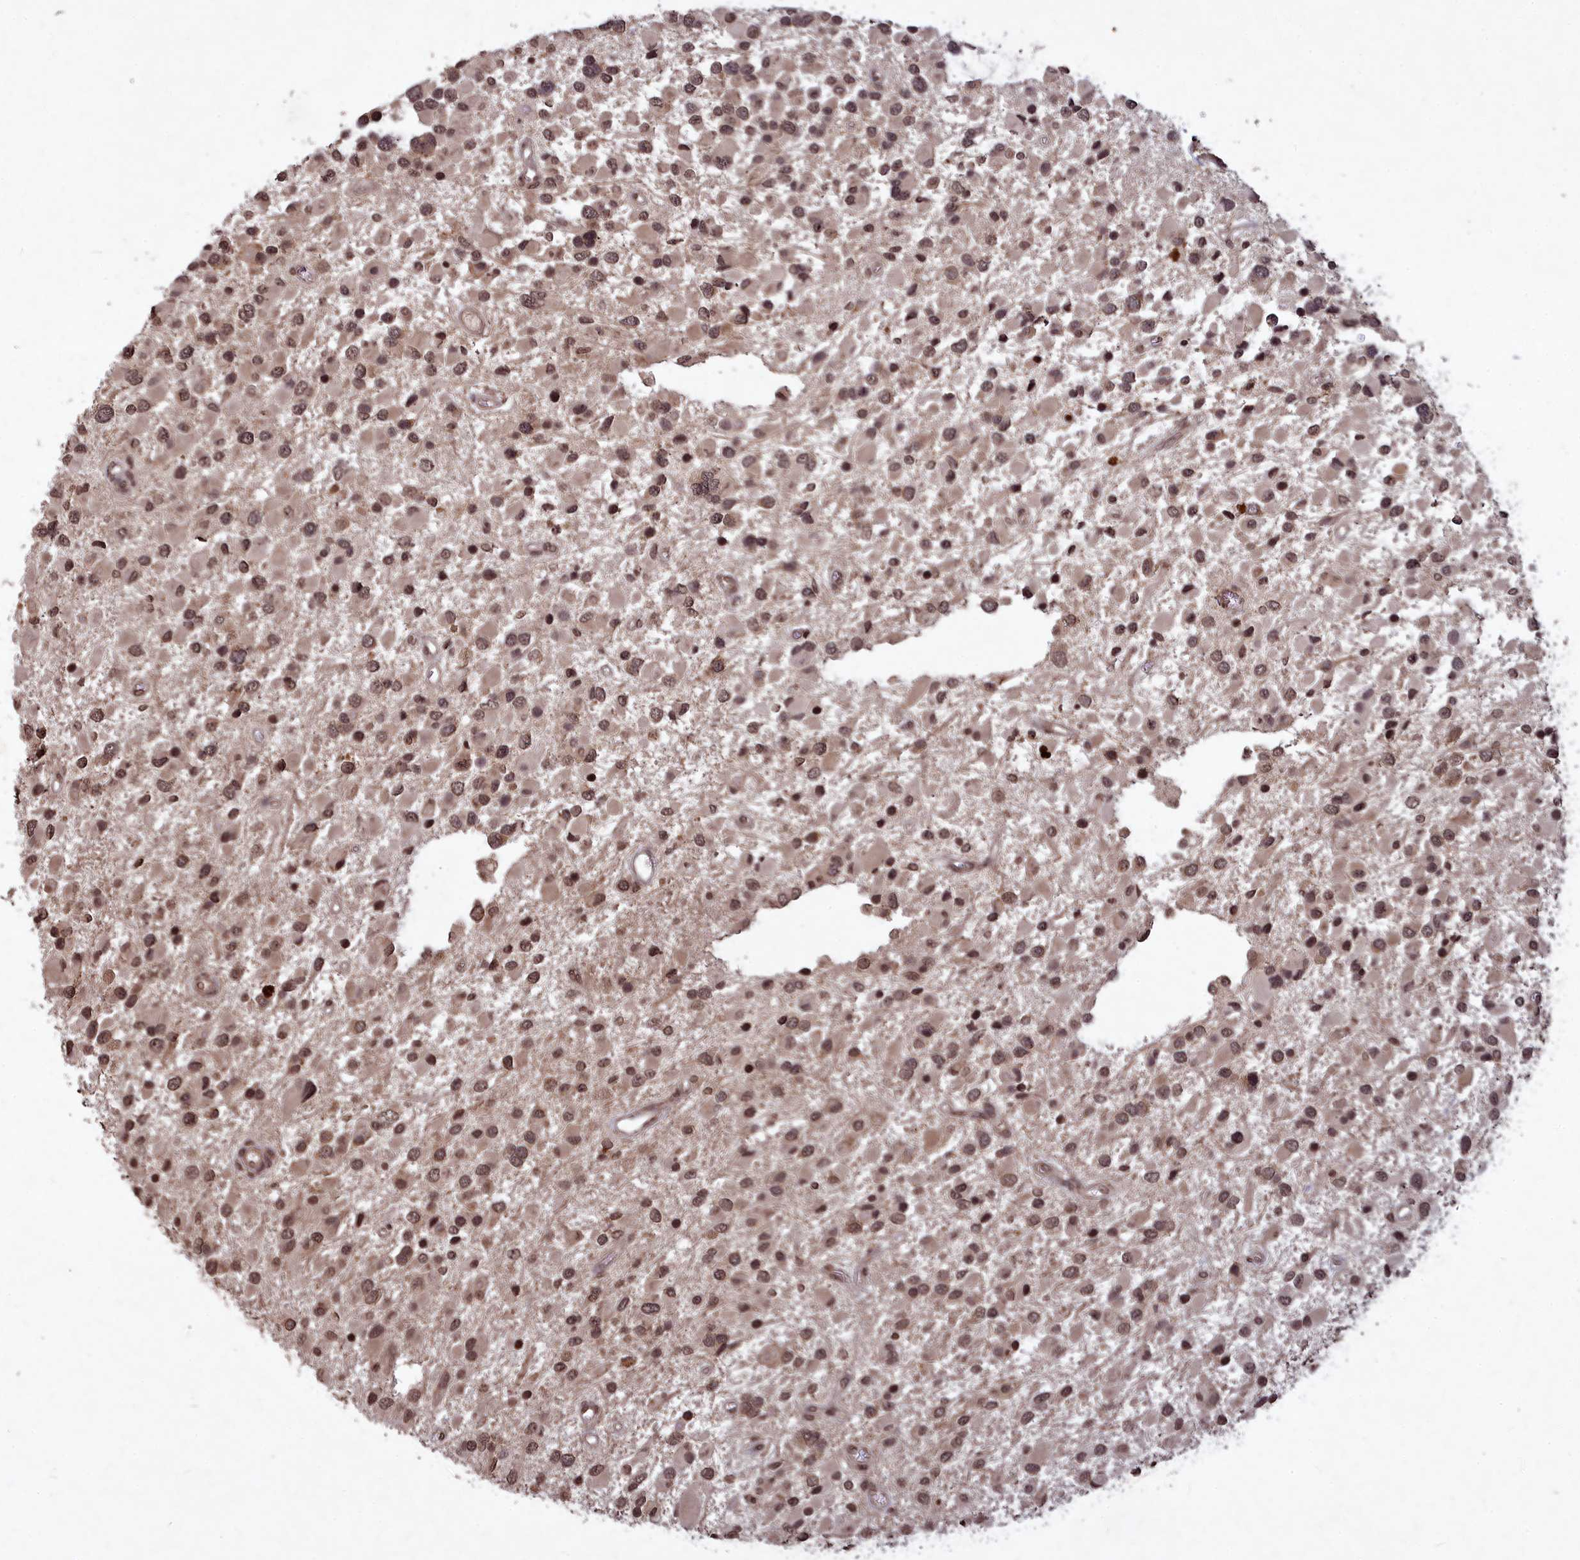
{"staining": {"intensity": "moderate", "quantity": ">75%", "location": "nuclear"}, "tissue": "glioma", "cell_type": "Tumor cells", "image_type": "cancer", "snomed": [{"axis": "morphology", "description": "Glioma, malignant, High grade"}, {"axis": "topography", "description": "Brain"}], "caption": "Glioma stained with a brown dye shows moderate nuclear positive staining in approximately >75% of tumor cells.", "gene": "SRMS", "patient": {"sex": "male", "age": 53}}